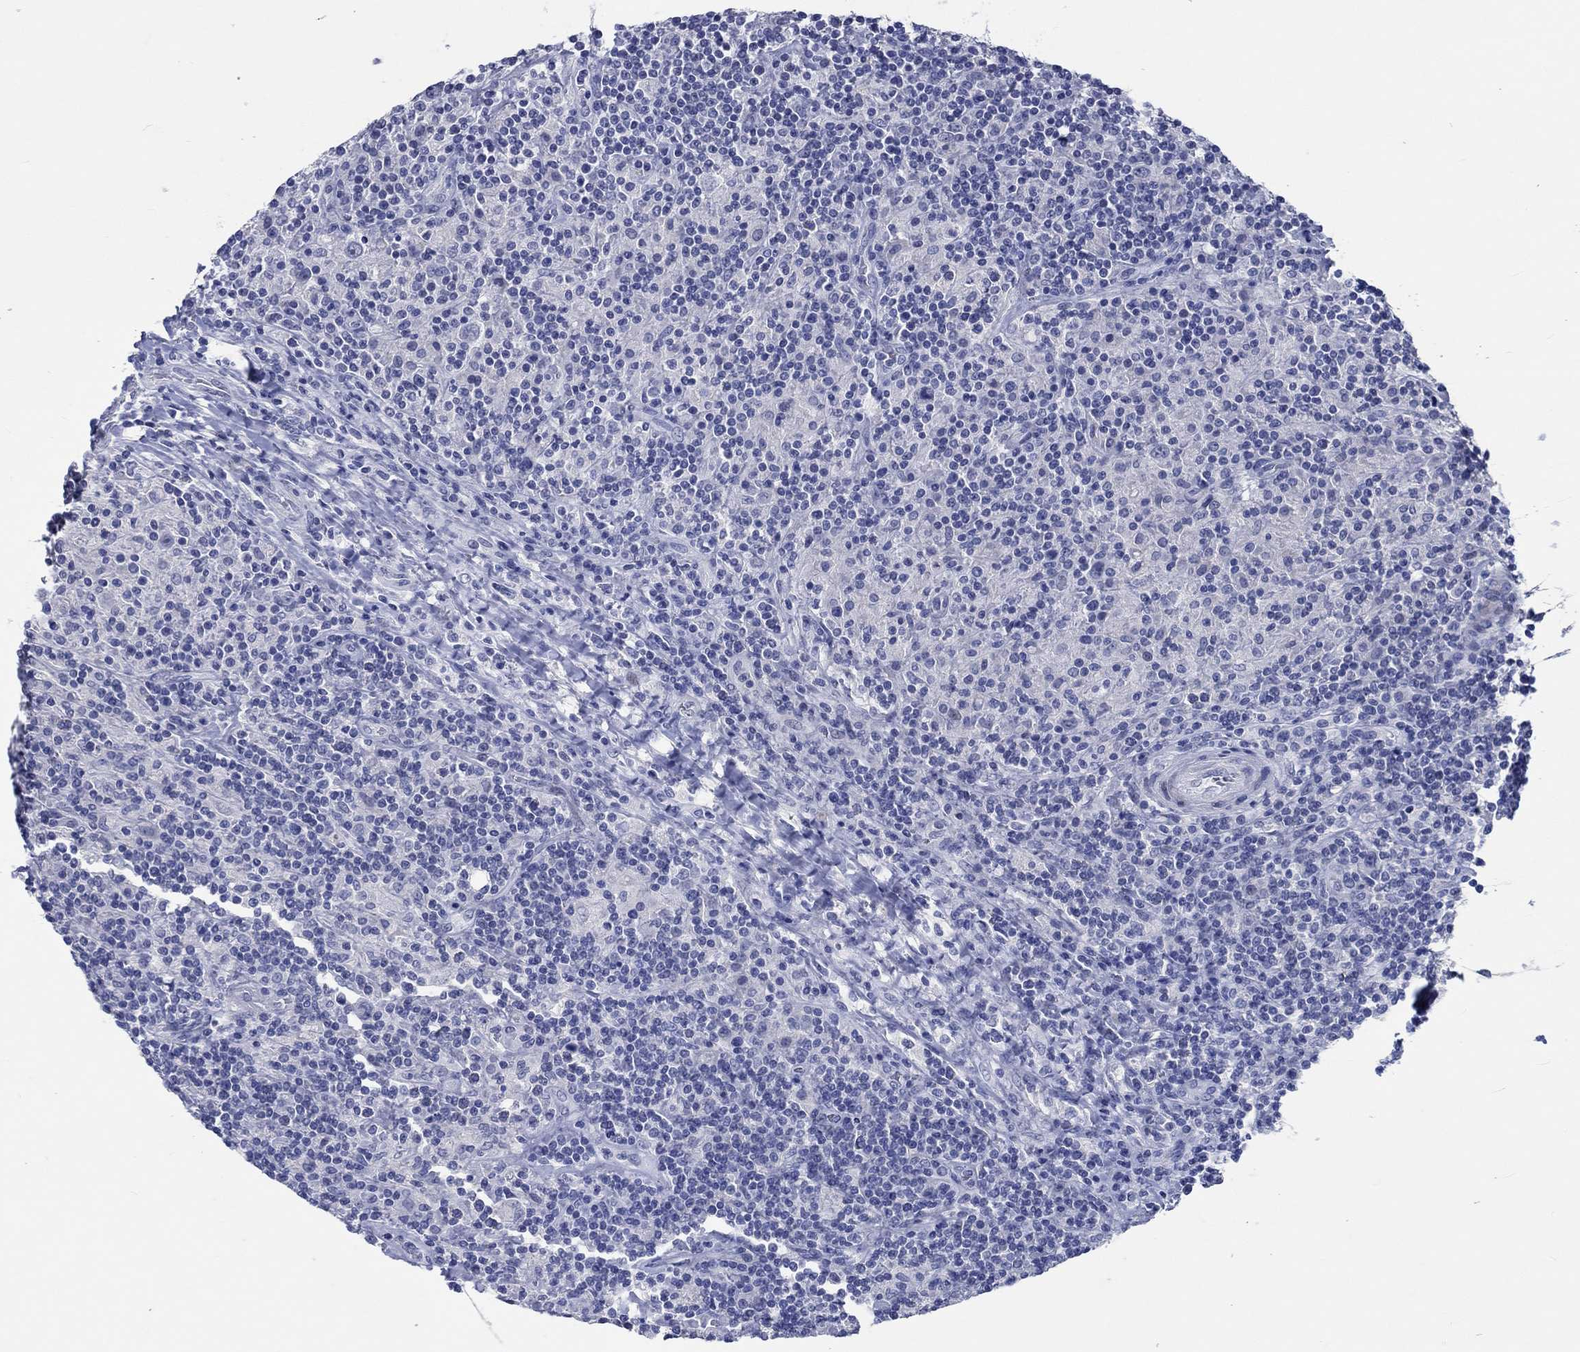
{"staining": {"intensity": "negative", "quantity": "none", "location": "none"}, "tissue": "lymphoma", "cell_type": "Tumor cells", "image_type": "cancer", "snomed": [{"axis": "morphology", "description": "Hodgkin's disease, NOS"}, {"axis": "topography", "description": "Lymph node"}], "caption": "DAB immunohistochemical staining of lymphoma reveals no significant positivity in tumor cells. (Brightfield microscopy of DAB (3,3'-diaminobenzidine) IHC at high magnification).", "gene": "C4orf47", "patient": {"sex": "male", "age": 70}}